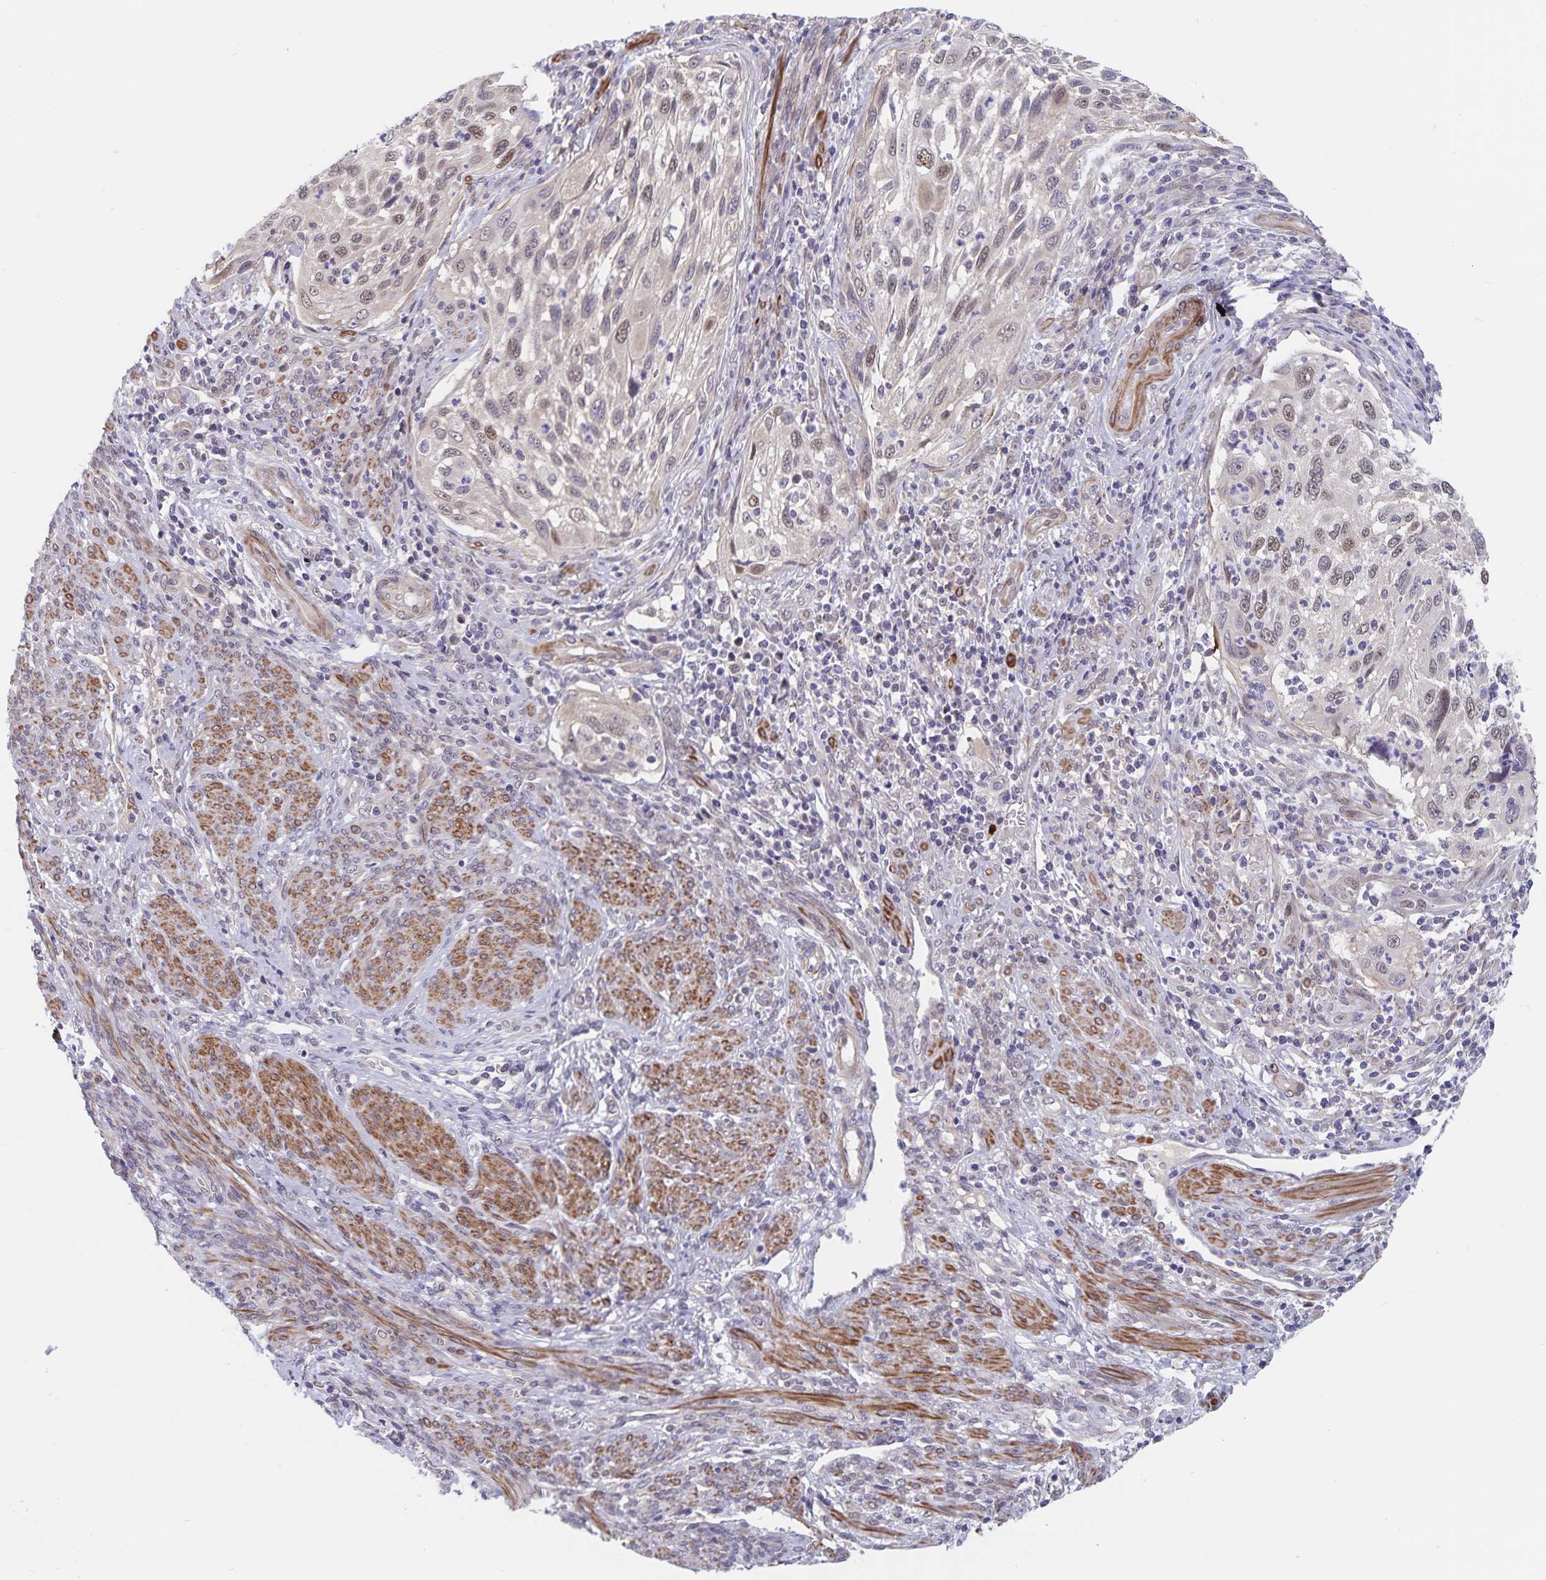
{"staining": {"intensity": "weak", "quantity": "25%-75%", "location": "nuclear"}, "tissue": "cervical cancer", "cell_type": "Tumor cells", "image_type": "cancer", "snomed": [{"axis": "morphology", "description": "Squamous cell carcinoma, NOS"}, {"axis": "topography", "description": "Cervix"}], "caption": "Protein analysis of cervical cancer tissue demonstrates weak nuclear expression in approximately 25%-75% of tumor cells. The staining was performed using DAB (3,3'-diaminobenzidine) to visualize the protein expression in brown, while the nuclei were stained in blue with hematoxylin (Magnification: 20x).", "gene": "BAG6", "patient": {"sex": "female", "age": 70}}